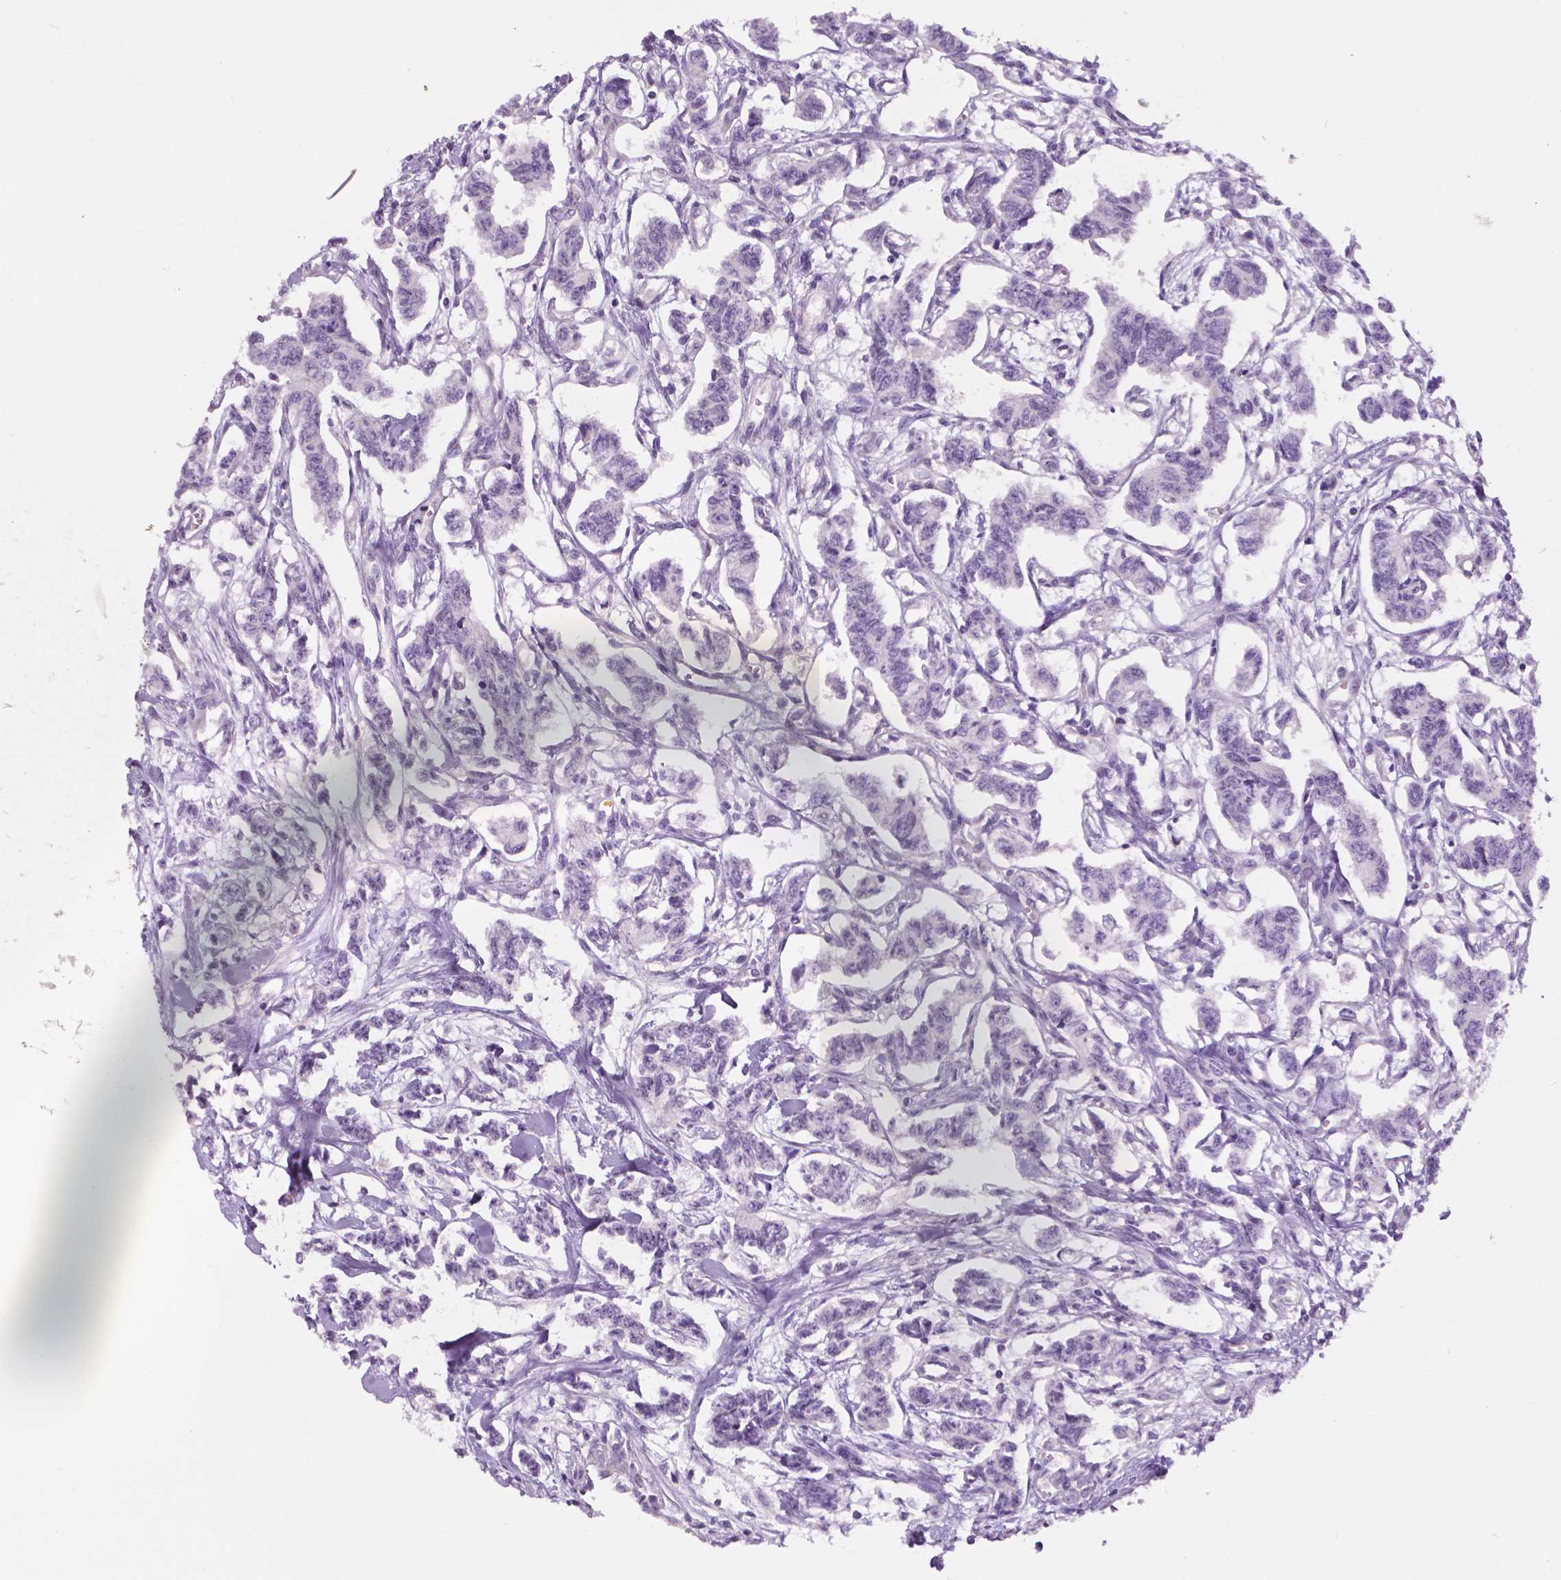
{"staining": {"intensity": "negative", "quantity": "none", "location": "none"}, "tissue": "carcinoid", "cell_type": "Tumor cells", "image_type": "cancer", "snomed": [{"axis": "morphology", "description": "Carcinoid, malignant, NOS"}, {"axis": "topography", "description": "Kidney"}], "caption": "IHC photomicrograph of human malignant carcinoid stained for a protein (brown), which exhibits no expression in tumor cells.", "gene": "FAM50B", "patient": {"sex": "female", "age": 41}}